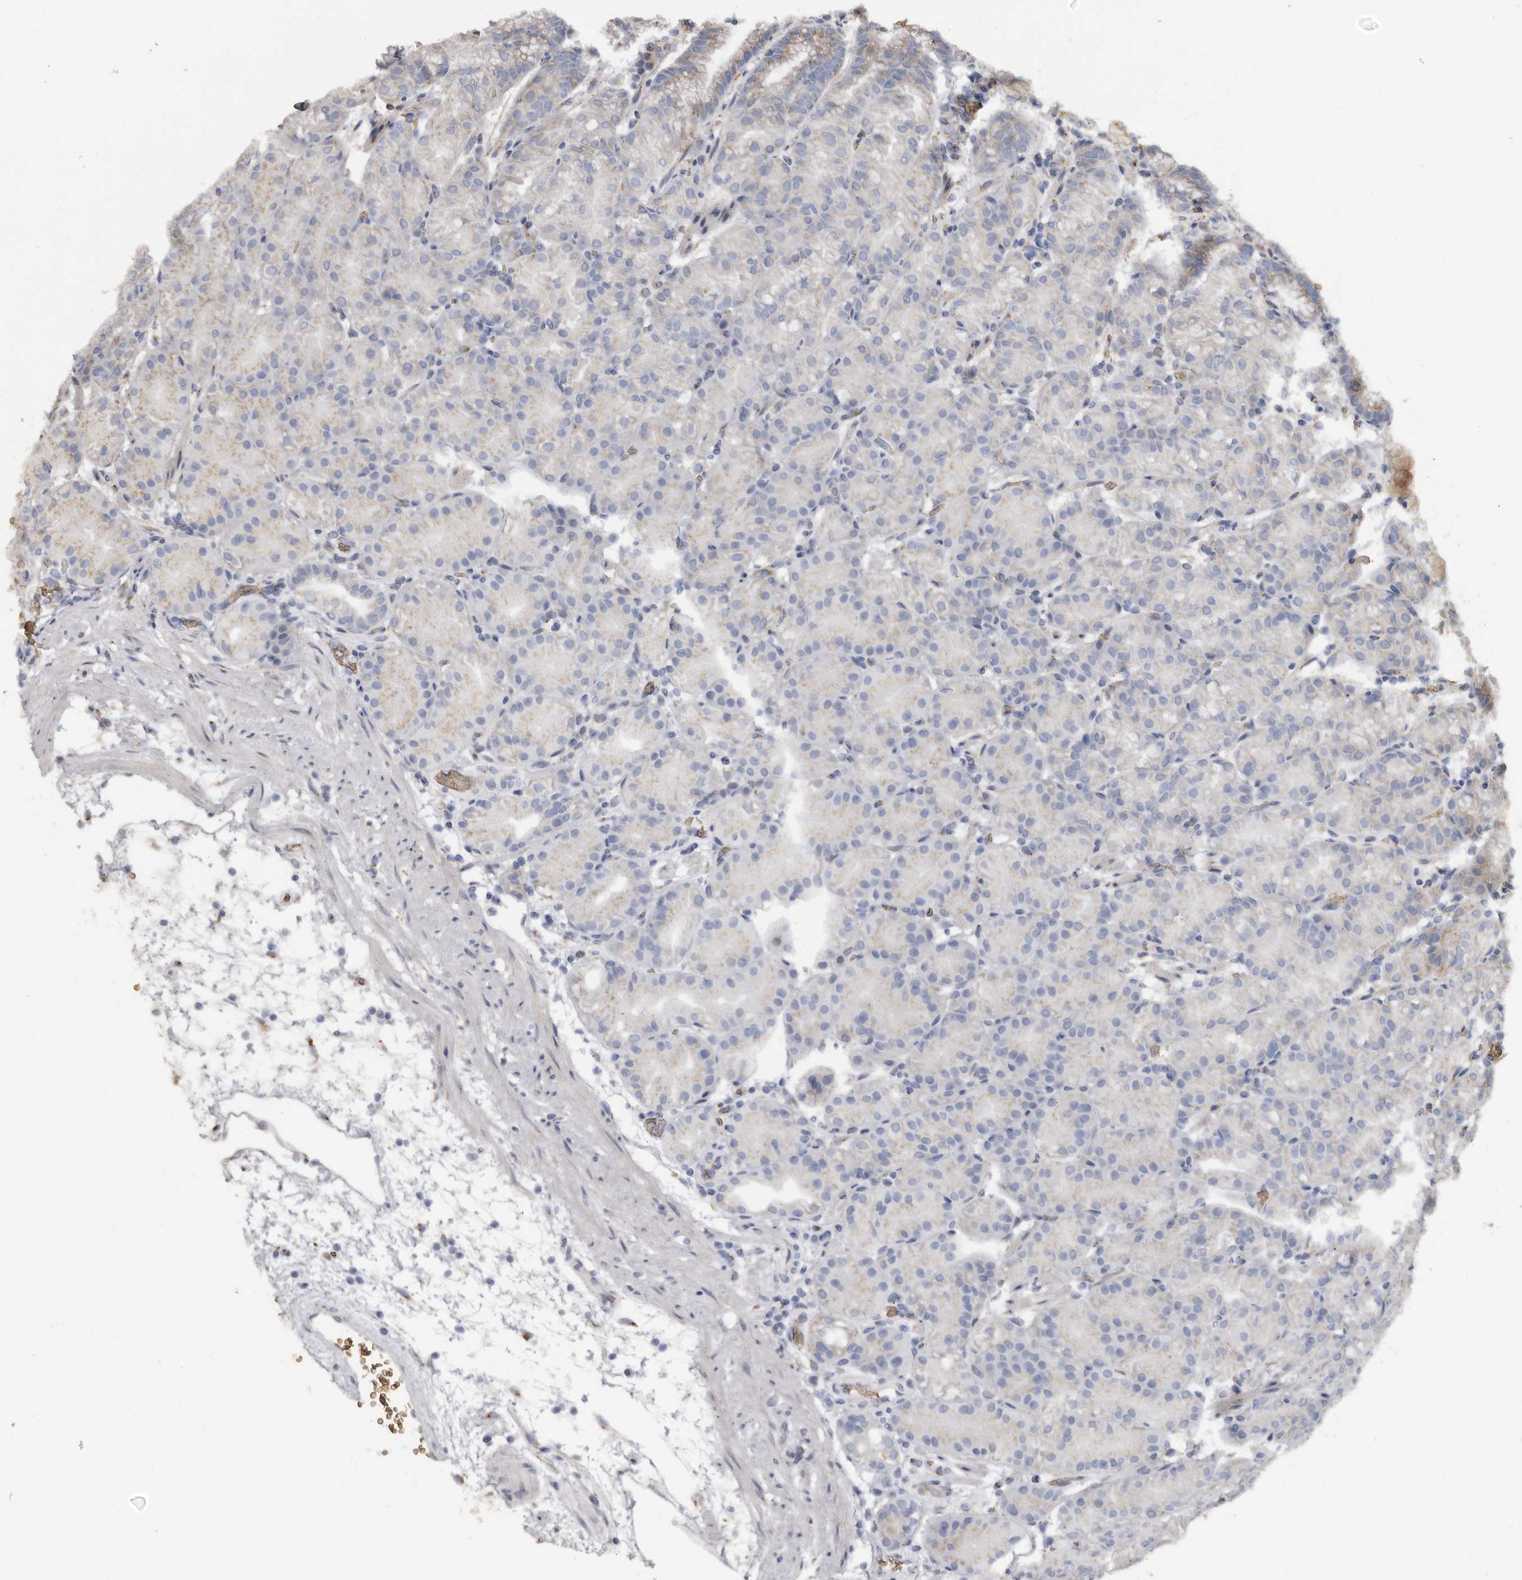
{"staining": {"intensity": "weak", "quantity": "<25%", "location": "cytoplasmic/membranous"}, "tissue": "stomach", "cell_type": "Glandular cells", "image_type": "normal", "snomed": [{"axis": "morphology", "description": "Normal tissue, NOS"}, {"axis": "topography", "description": "Stomach, upper"}], "caption": "An immunohistochemistry image of unremarkable stomach is shown. There is no staining in glandular cells of stomach. (DAB (3,3'-diaminobenzidine) immunohistochemistry (IHC) with hematoxylin counter stain).", "gene": "ENTREP1", "patient": {"sex": "male", "age": 48}}